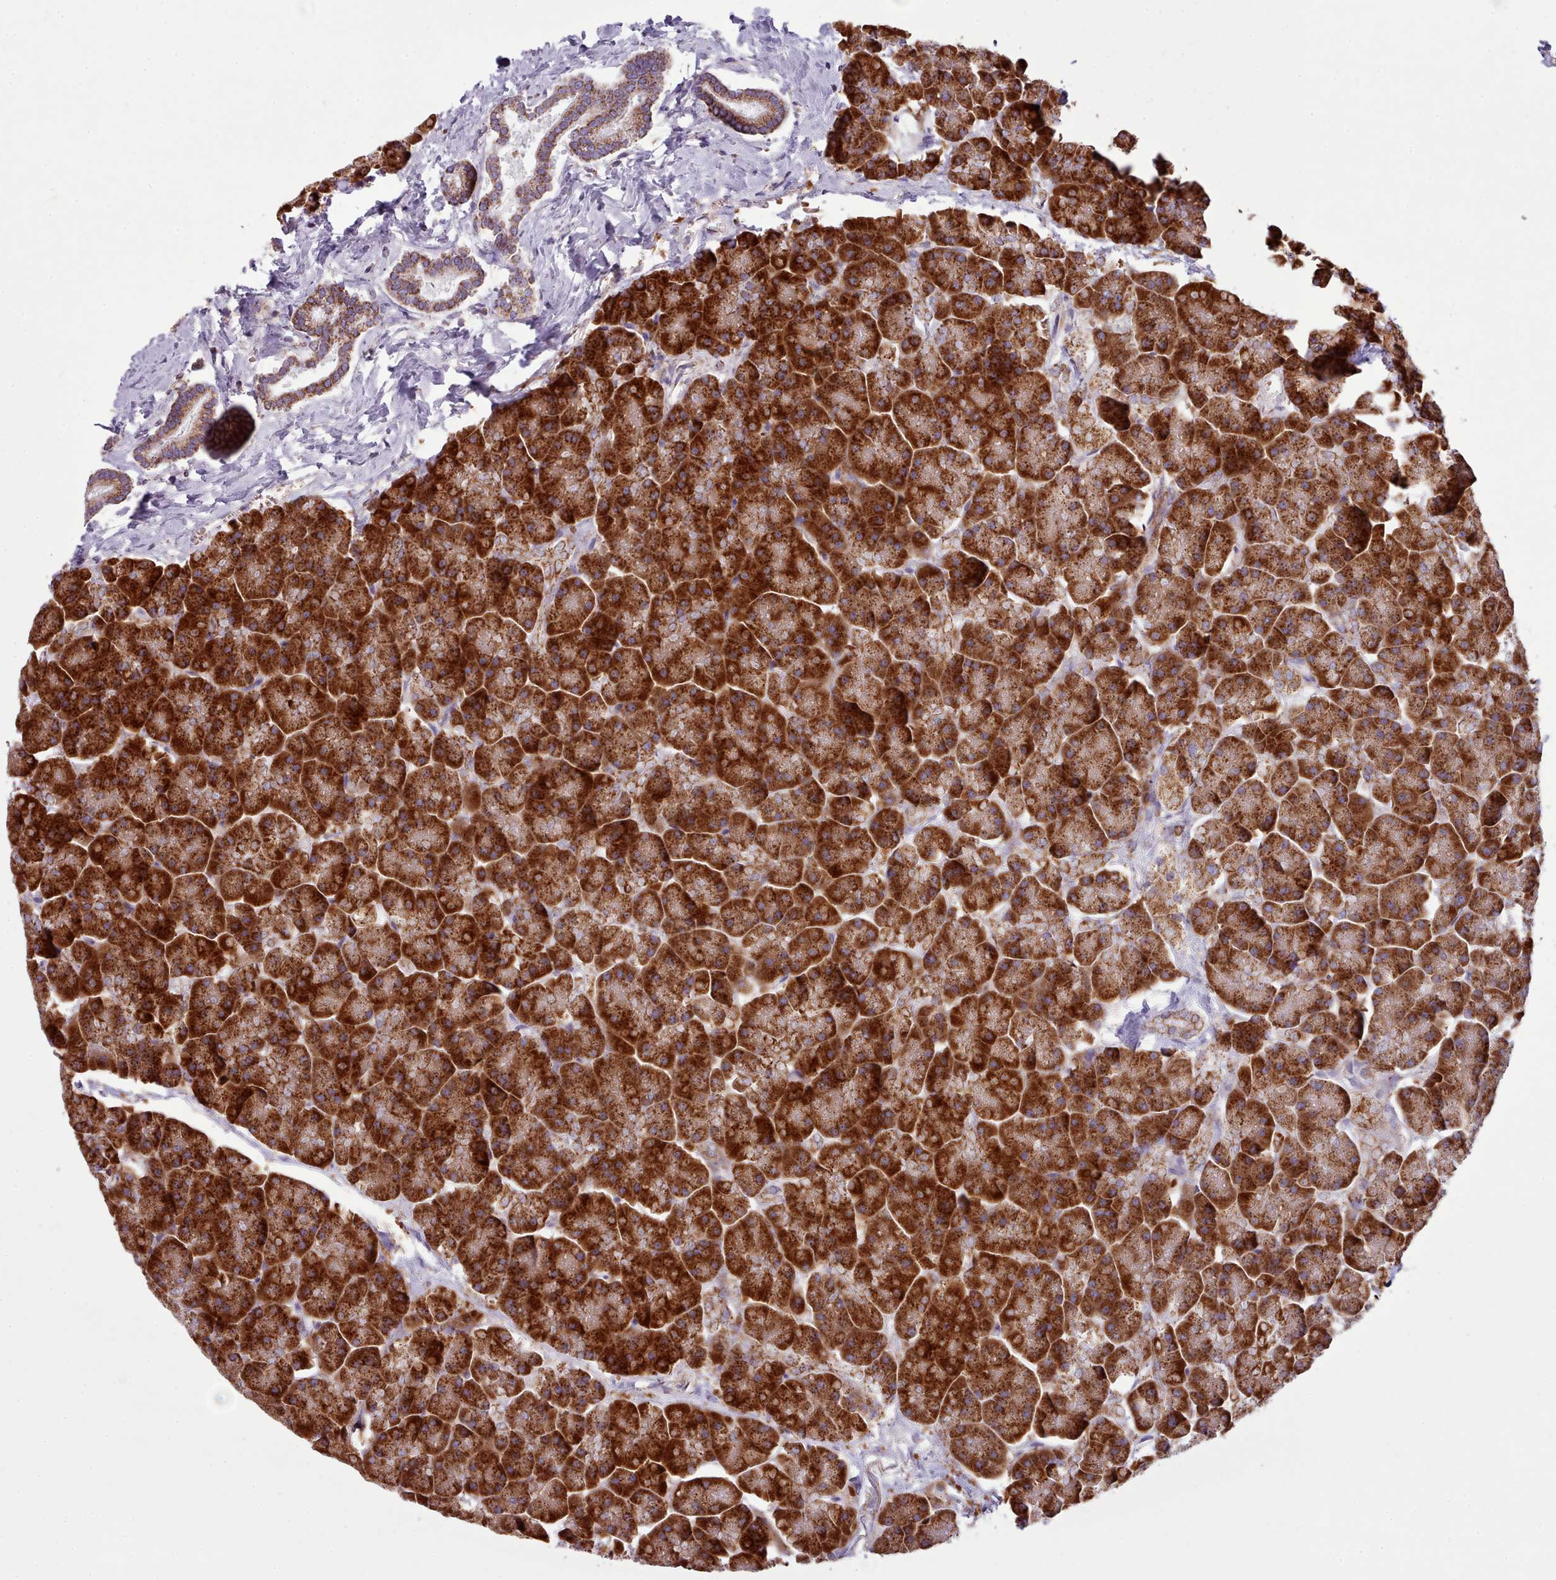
{"staining": {"intensity": "strong", "quantity": ">75%", "location": "cytoplasmic/membranous"}, "tissue": "pancreas", "cell_type": "Exocrine glandular cells", "image_type": "normal", "snomed": [{"axis": "morphology", "description": "Normal tissue, NOS"}, {"axis": "topography", "description": "Pancreas"}, {"axis": "topography", "description": "Peripheral nerve tissue"}], "caption": "The micrograph exhibits immunohistochemical staining of unremarkable pancreas. There is strong cytoplasmic/membranous positivity is seen in approximately >75% of exocrine glandular cells.", "gene": "SRP54", "patient": {"sex": "male", "age": 54}}